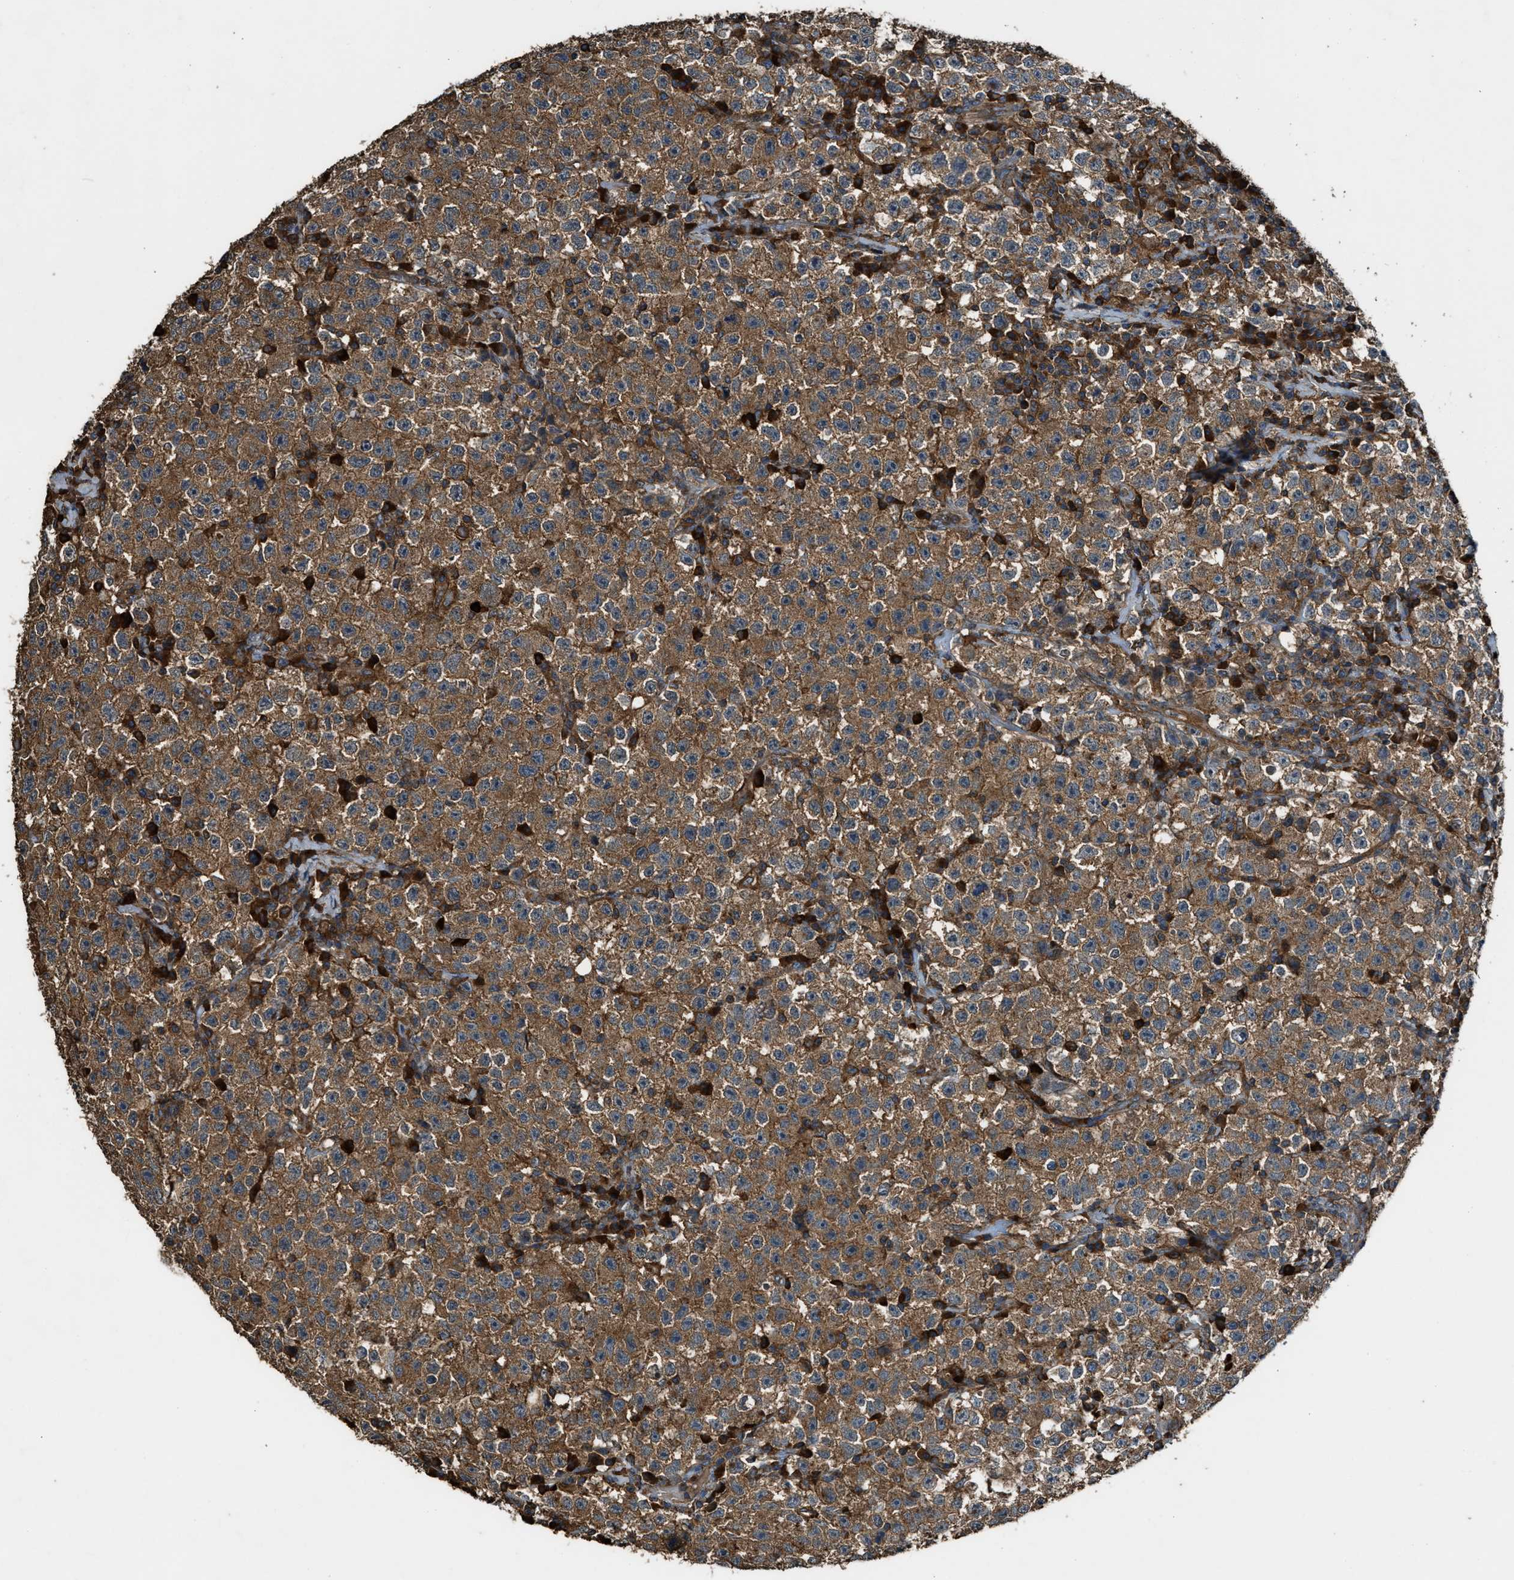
{"staining": {"intensity": "moderate", "quantity": ">75%", "location": "cytoplasmic/membranous"}, "tissue": "testis cancer", "cell_type": "Tumor cells", "image_type": "cancer", "snomed": [{"axis": "morphology", "description": "Seminoma, NOS"}, {"axis": "topography", "description": "Testis"}], "caption": "Immunohistochemical staining of testis cancer (seminoma) reveals moderate cytoplasmic/membranous protein expression in about >75% of tumor cells.", "gene": "MAP3K8", "patient": {"sex": "male", "age": 22}}